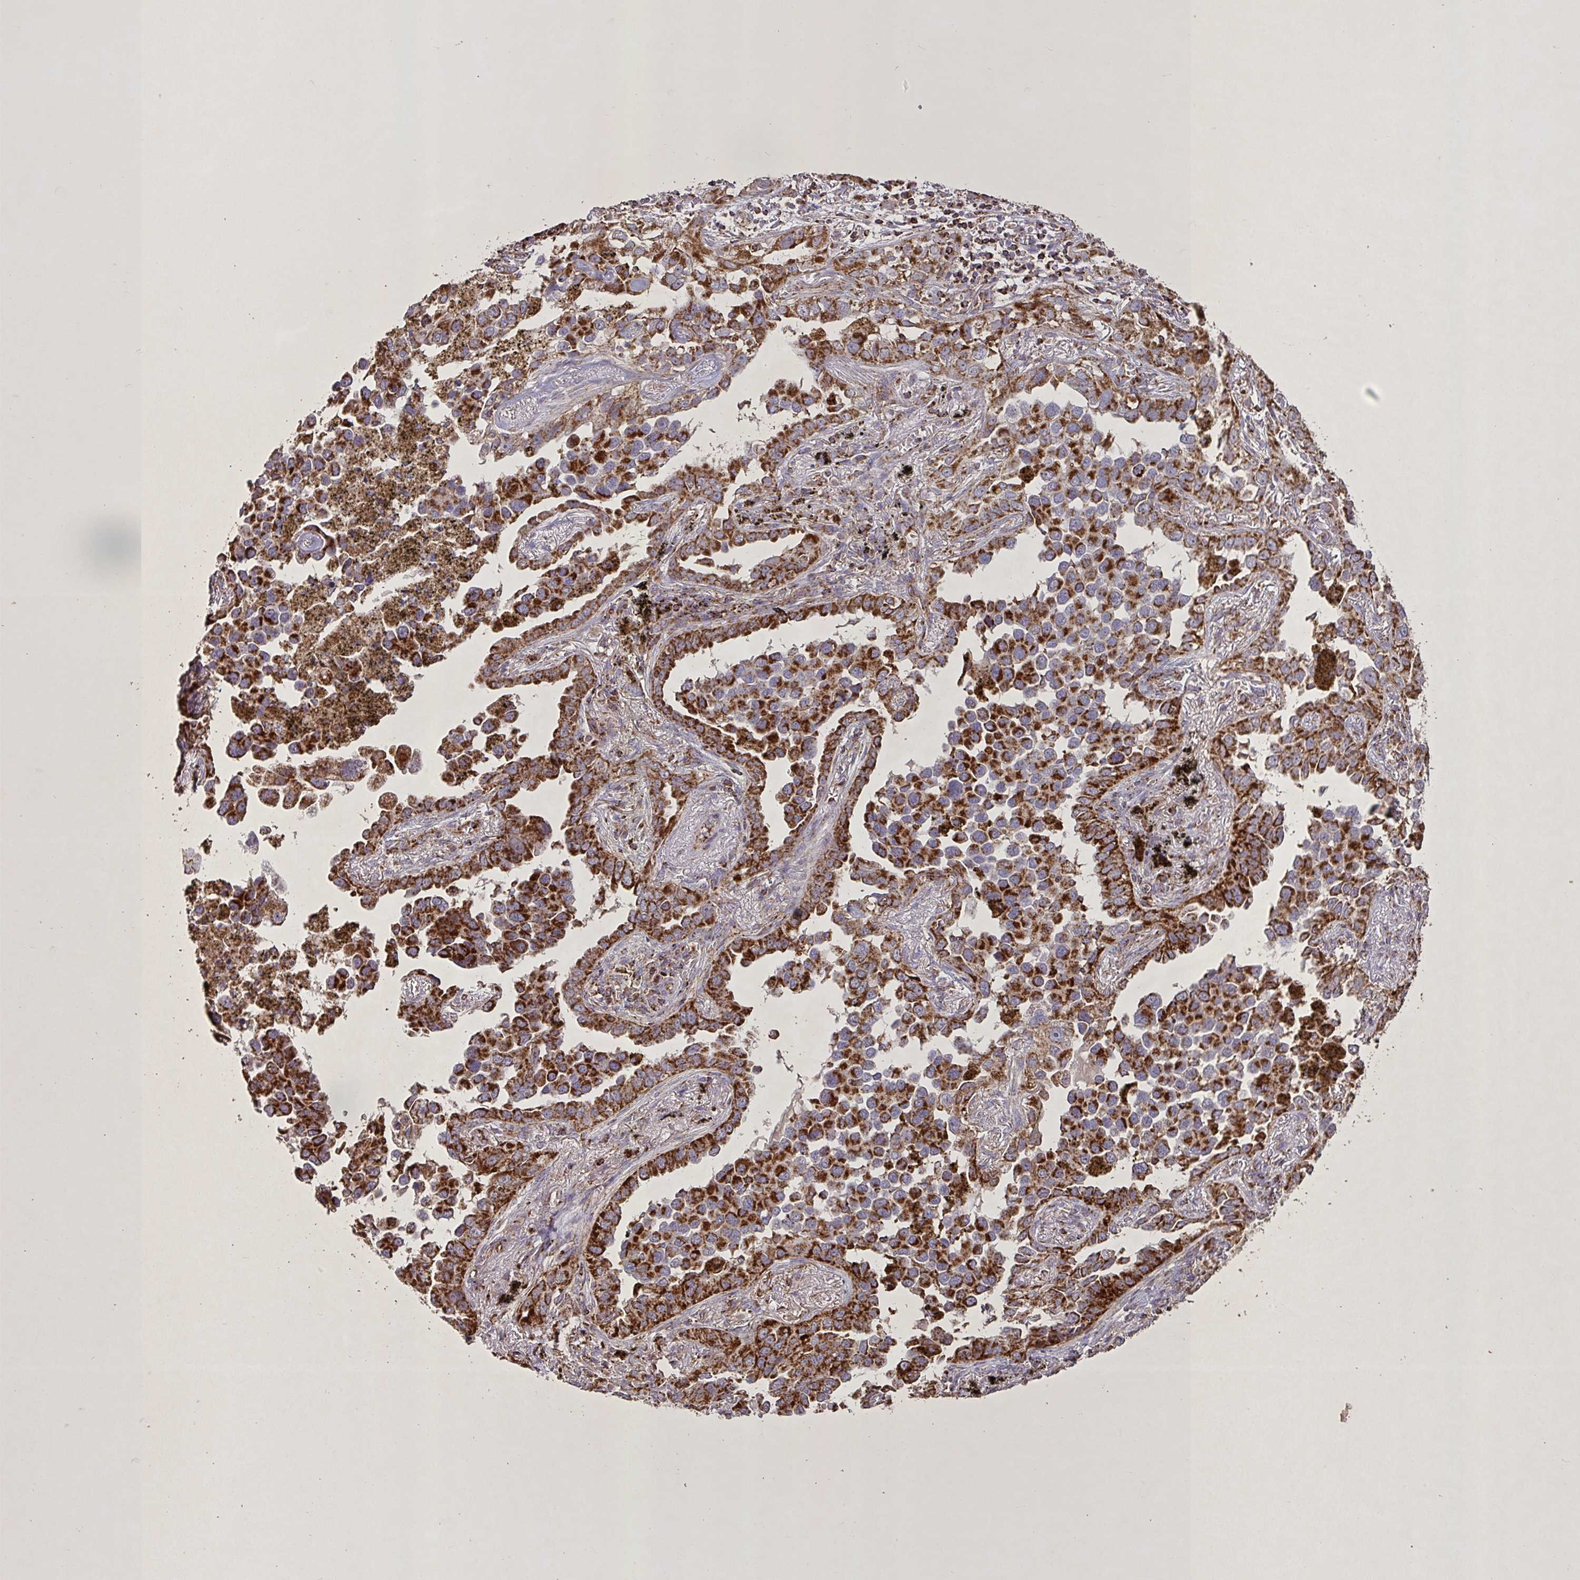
{"staining": {"intensity": "strong", "quantity": ">75%", "location": "cytoplasmic/membranous"}, "tissue": "lung cancer", "cell_type": "Tumor cells", "image_type": "cancer", "snomed": [{"axis": "morphology", "description": "Adenocarcinoma, NOS"}, {"axis": "topography", "description": "Lung"}], "caption": "Lung adenocarcinoma stained for a protein exhibits strong cytoplasmic/membranous positivity in tumor cells.", "gene": "AGK", "patient": {"sex": "male", "age": 67}}